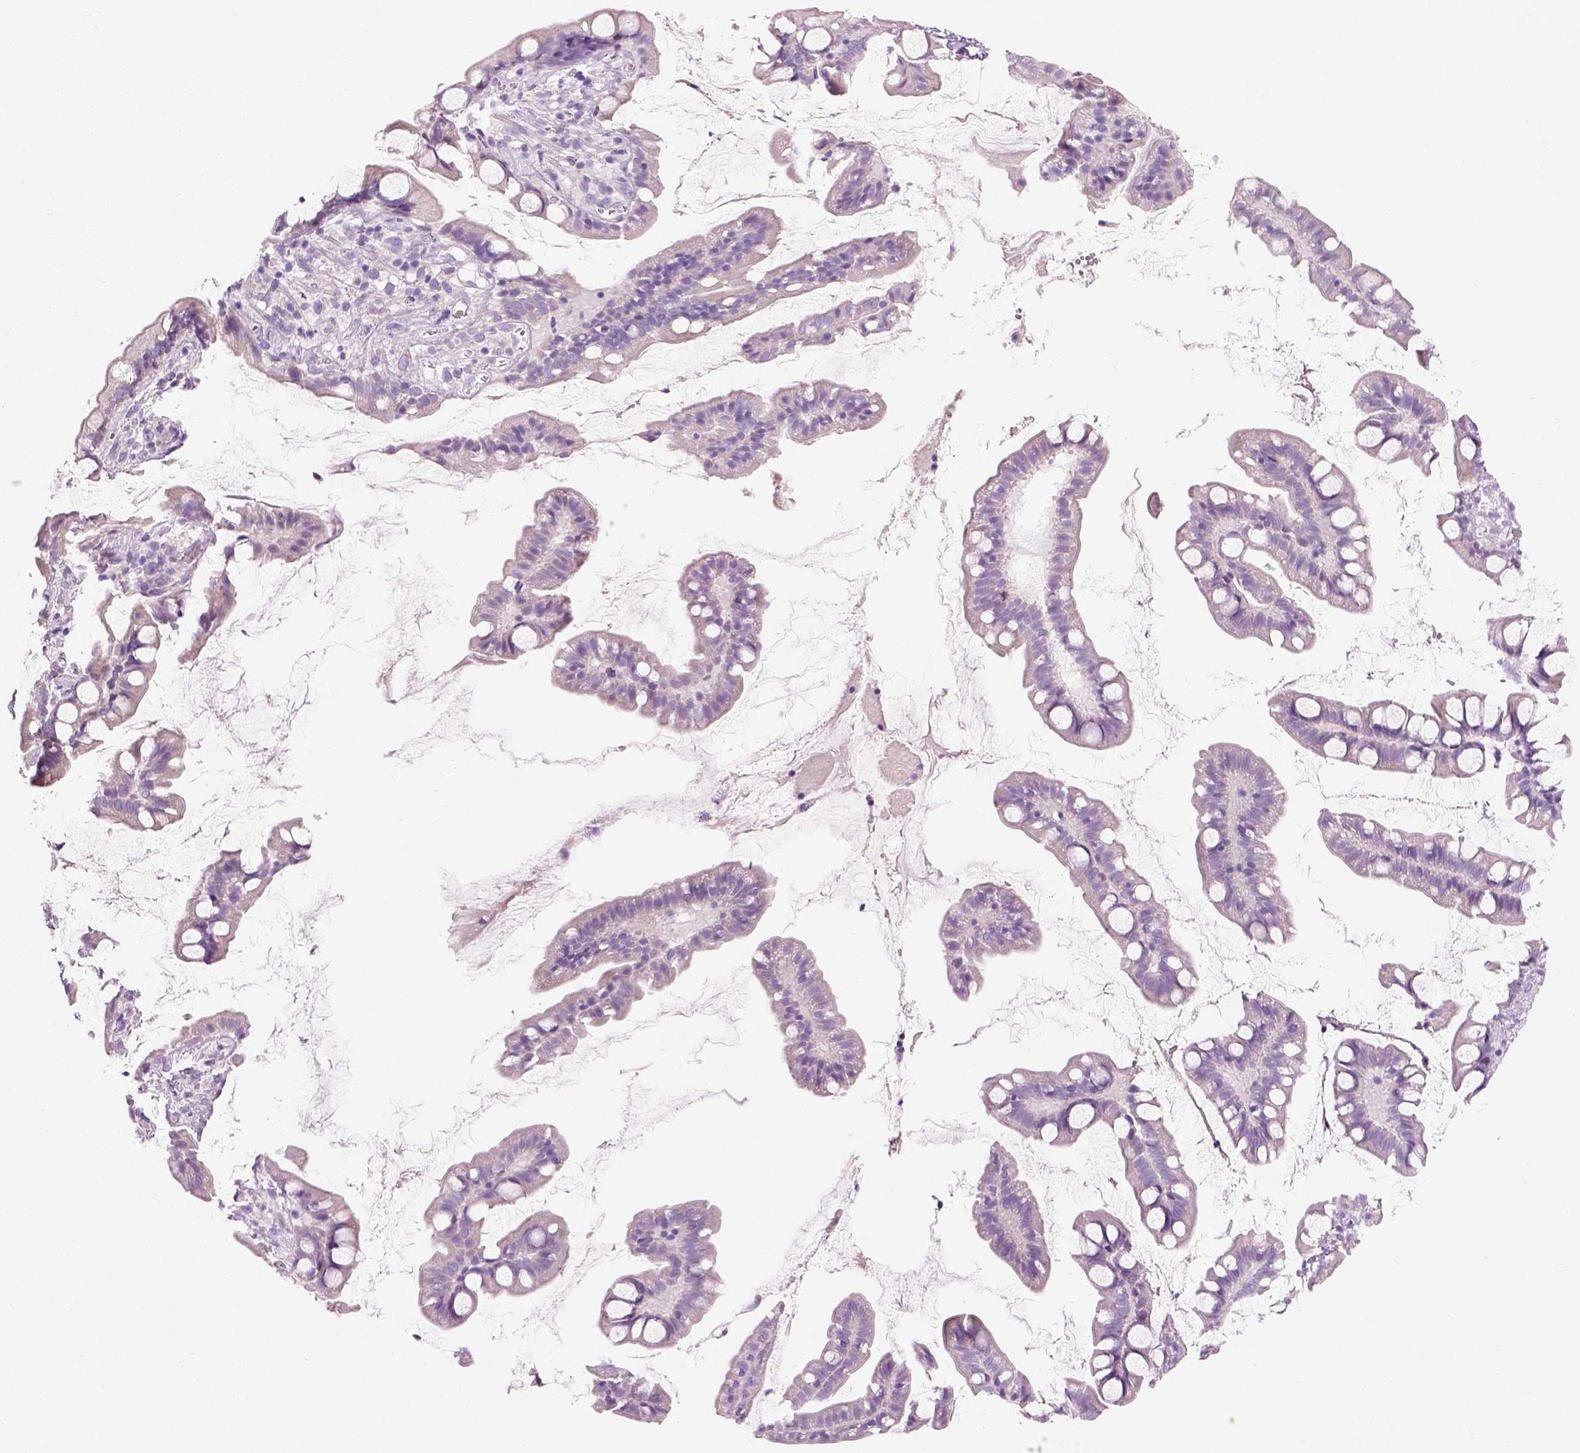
{"staining": {"intensity": "negative", "quantity": "none", "location": "none"}, "tissue": "small intestine", "cell_type": "Glandular cells", "image_type": "normal", "snomed": [{"axis": "morphology", "description": "Normal tissue, NOS"}, {"axis": "topography", "description": "Small intestine"}], "caption": "Normal small intestine was stained to show a protein in brown. There is no significant positivity in glandular cells. (Stains: DAB immunohistochemistry (IHC) with hematoxylin counter stain, Microscopy: brightfield microscopy at high magnification).", "gene": "TRIM72", "patient": {"sex": "male", "age": 70}}